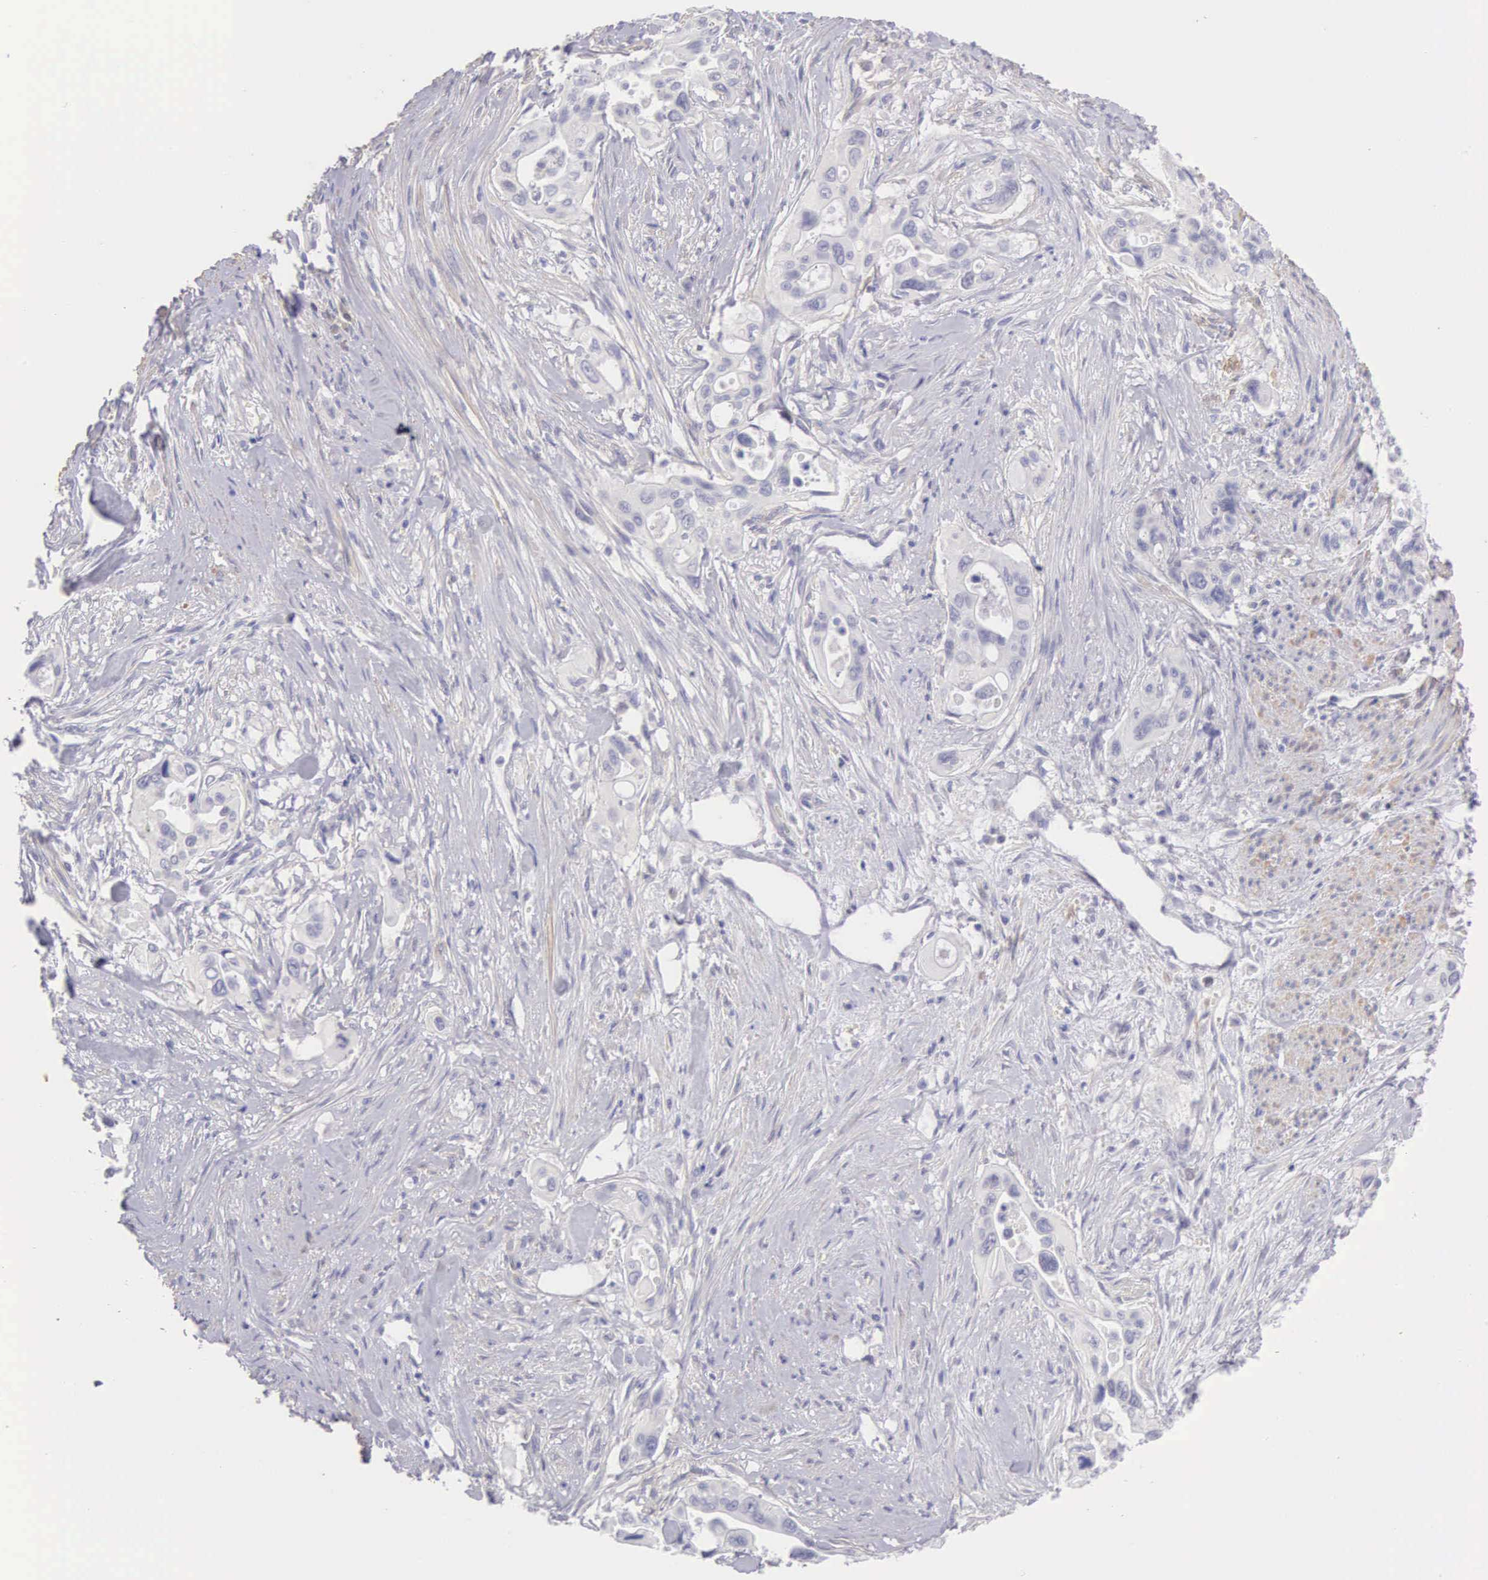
{"staining": {"intensity": "negative", "quantity": "none", "location": "none"}, "tissue": "pancreatic cancer", "cell_type": "Tumor cells", "image_type": "cancer", "snomed": [{"axis": "morphology", "description": "Adenocarcinoma, NOS"}, {"axis": "topography", "description": "Pancreas"}], "caption": "Immunohistochemistry (IHC) histopathology image of neoplastic tissue: human pancreatic cancer (adenocarcinoma) stained with DAB demonstrates no significant protein positivity in tumor cells.", "gene": "ARFGAP3", "patient": {"sex": "male", "age": 77}}